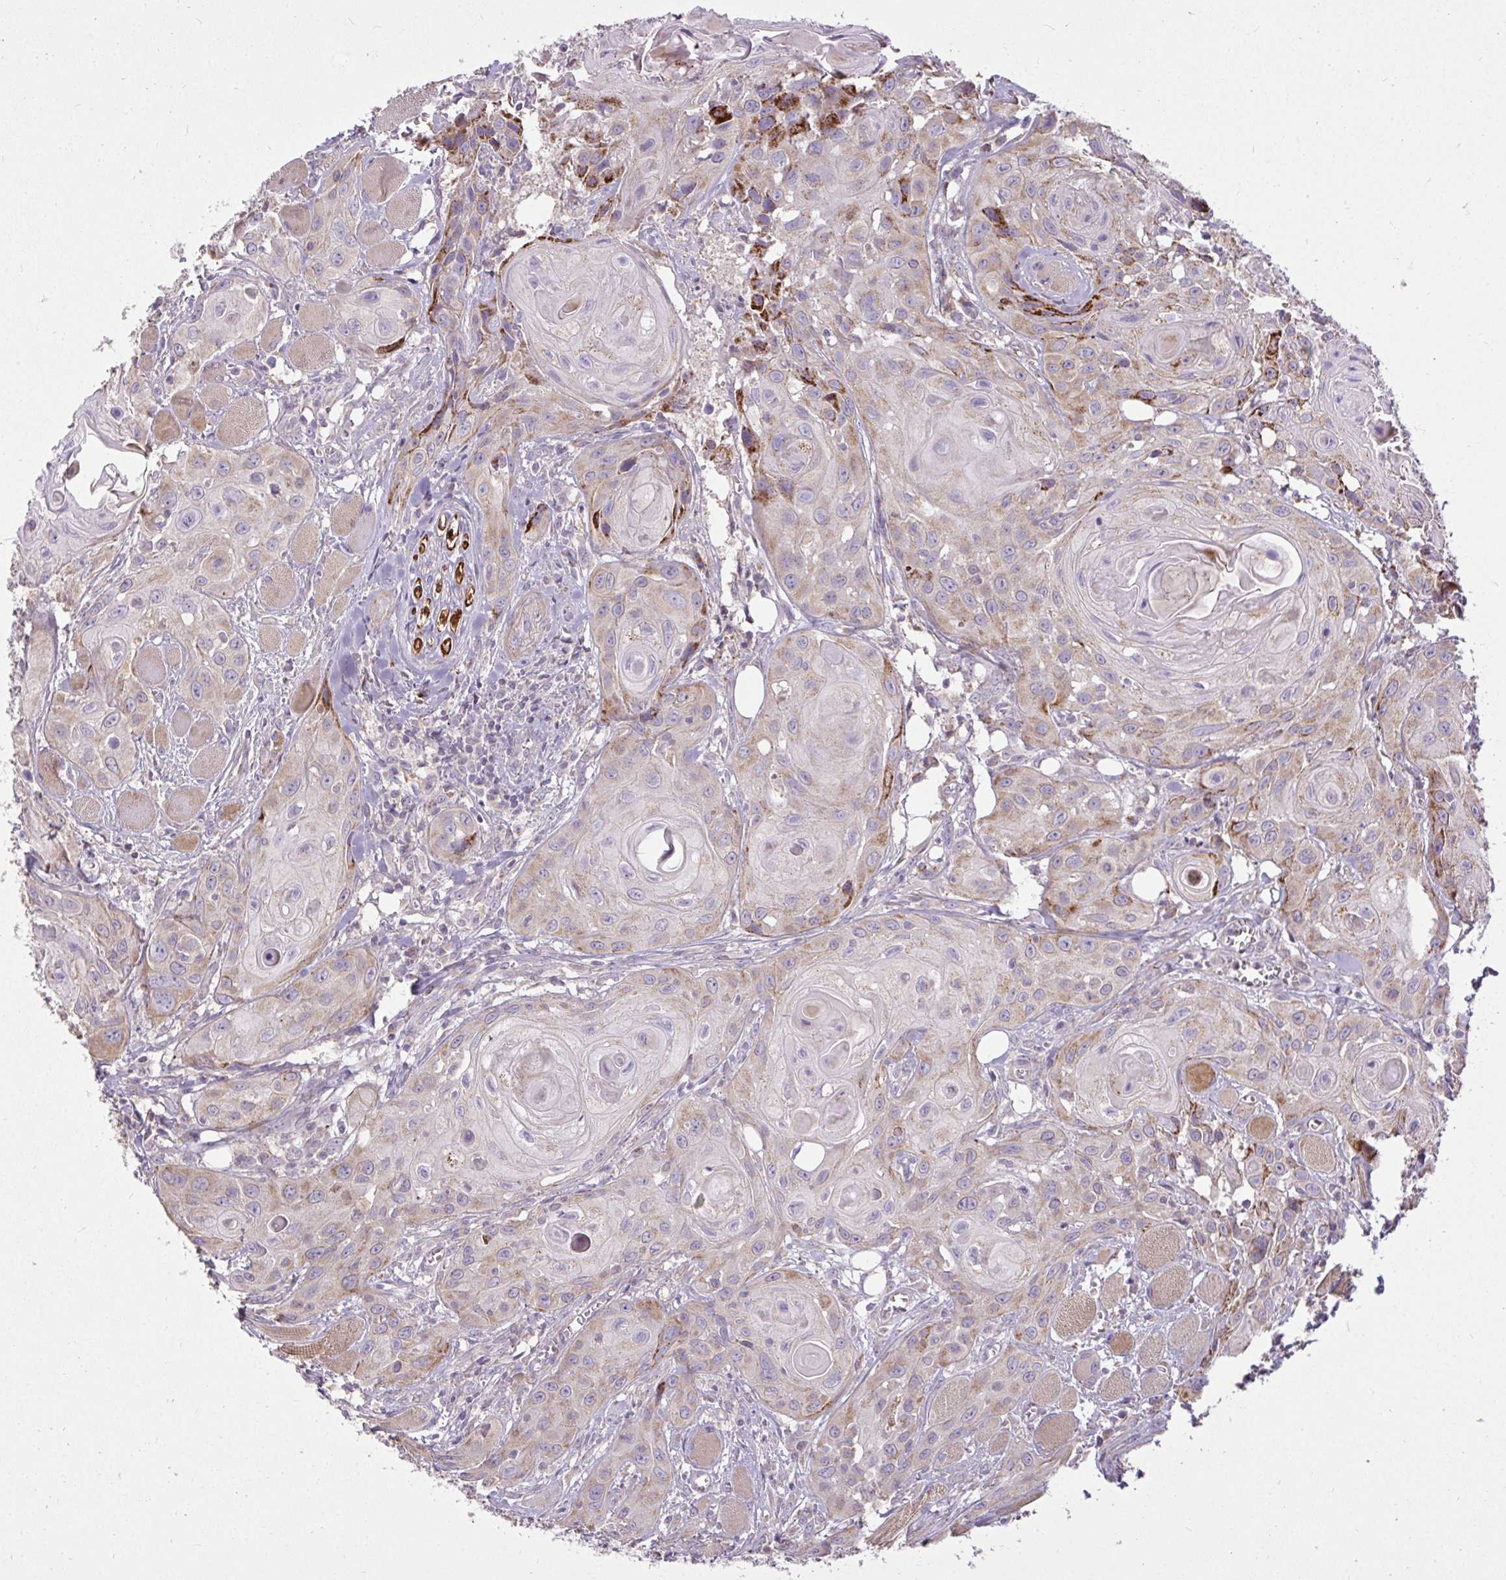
{"staining": {"intensity": "weak", "quantity": "25%-75%", "location": "cytoplasmic/membranous"}, "tissue": "head and neck cancer", "cell_type": "Tumor cells", "image_type": "cancer", "snomed": [{"axis": "morphology", "description": "Squamous cell carcinoma, NOS"}, {"axis": "topography", "description": "Oral tissue"}, {"axis": "topography", "description": "Head-Neck"}], "caption": "Protein expression by immunohistochemistry displays weak cytoplasmic/membranous staining in about 25%-75% of tumor cells in squamous cell carcinoma (head and neck). (brown staining indicates protein expression, while blue staining denotes nuclei).", "gene": "STRIP1", "patient": {"sex": "male", "age": 58}}